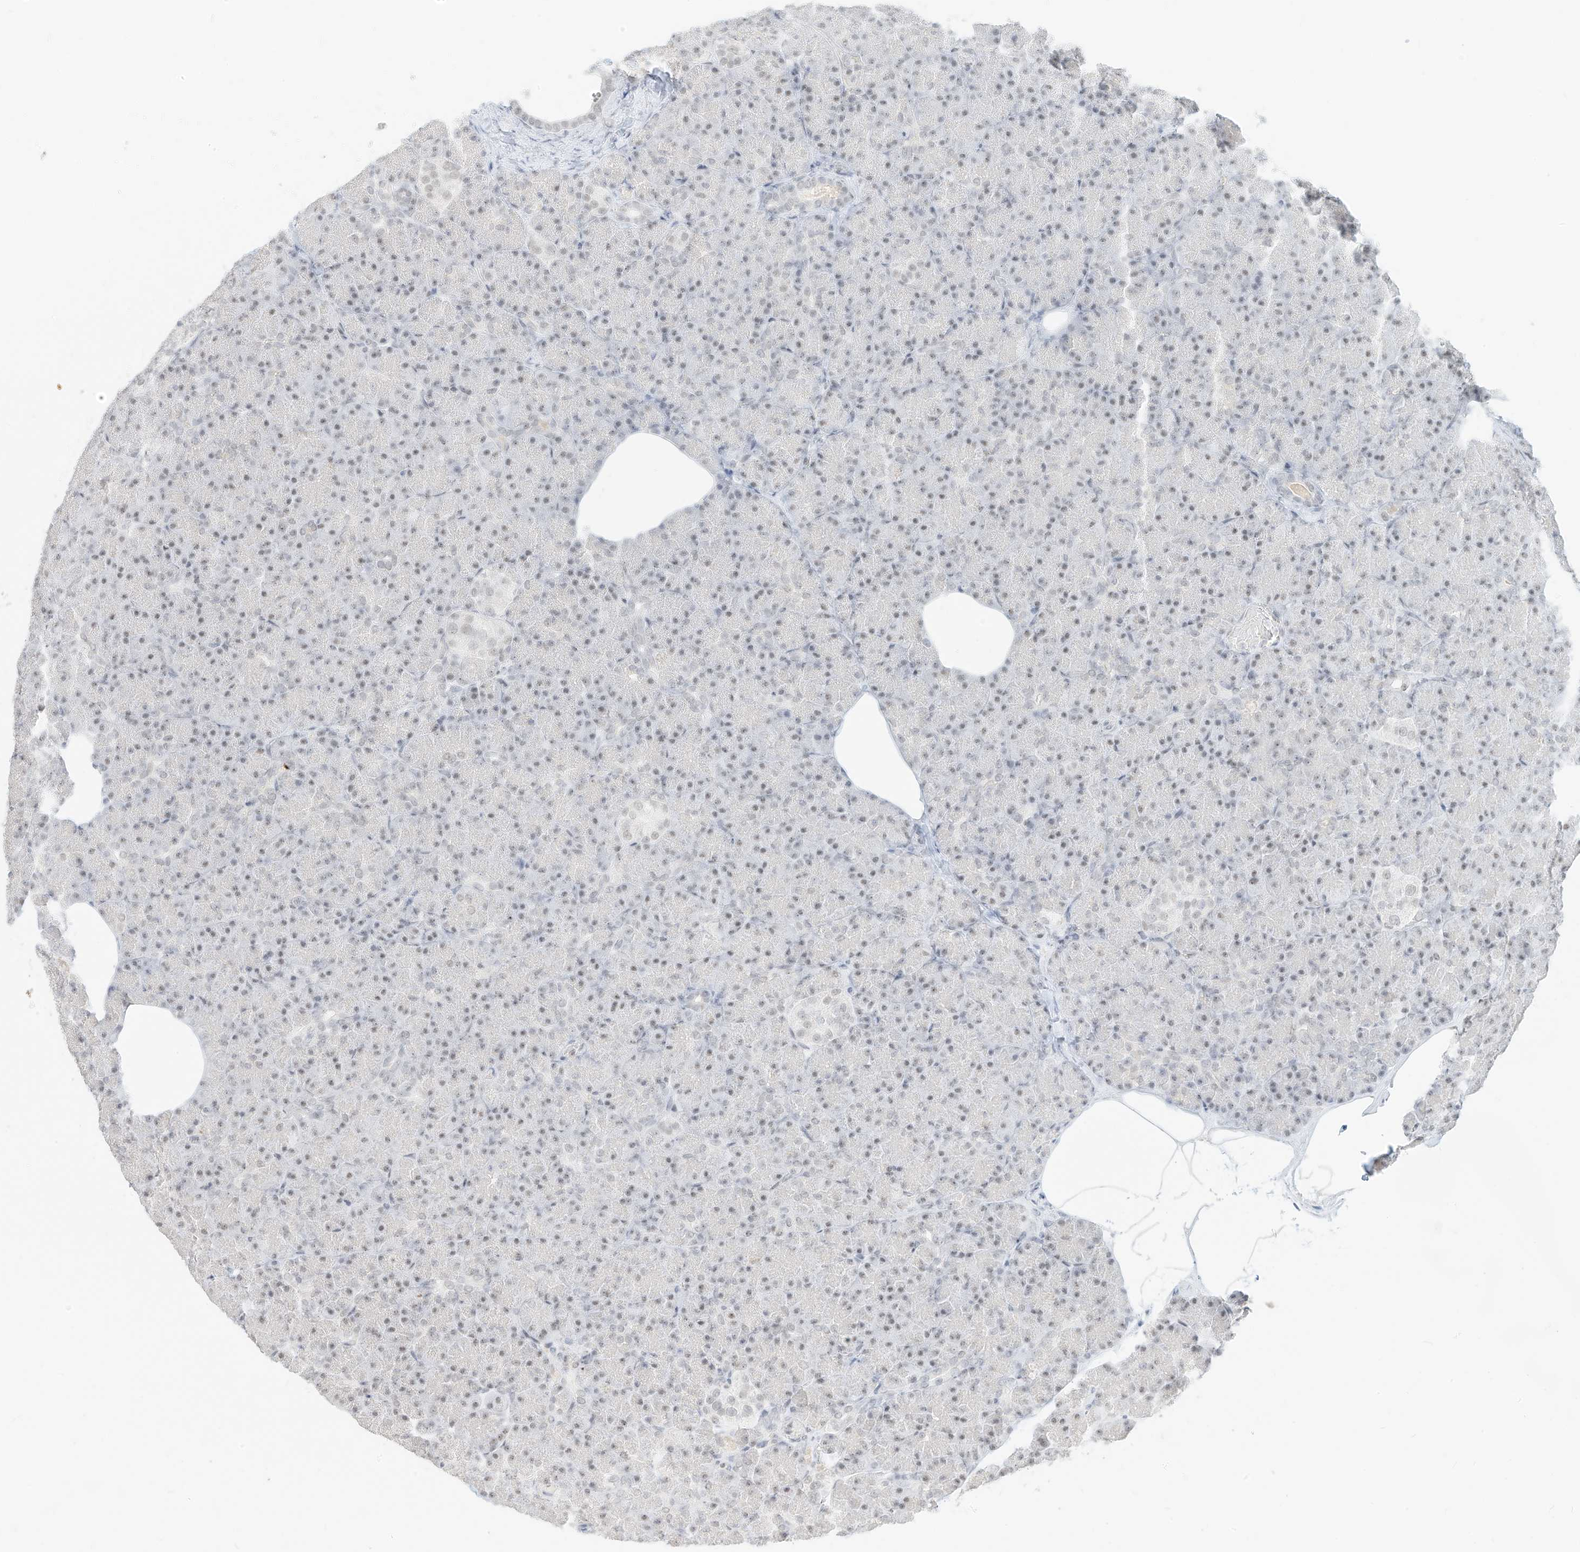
{"staining": {"intensity": "moderate", "quantity": "<25%", "location": "nuclear"}, "tissue": "pancreas", "cell_type": "Exocrine glandular cells", "image_type": "normal", "snomed": [{"axis": "morphology", "description": "Normal tissue, NOS"}, {"axis": "topography", "description": "Pancreas"}], "caption": "An immunohistochemistry (IHC) photomicrograph of benign tissue is shown. Protein staining in brown labels moderate nuclear positivity in pancreas within exocrine glandular cells. The staining is performed using DAB (3,3'-diaminobenzidine) brown chromogen to label protein expression. The nuclei are counter-stained blue using hematoxylin.", "gene": "SUPT5H", "patient": {"sex": "female", "age": 43}}